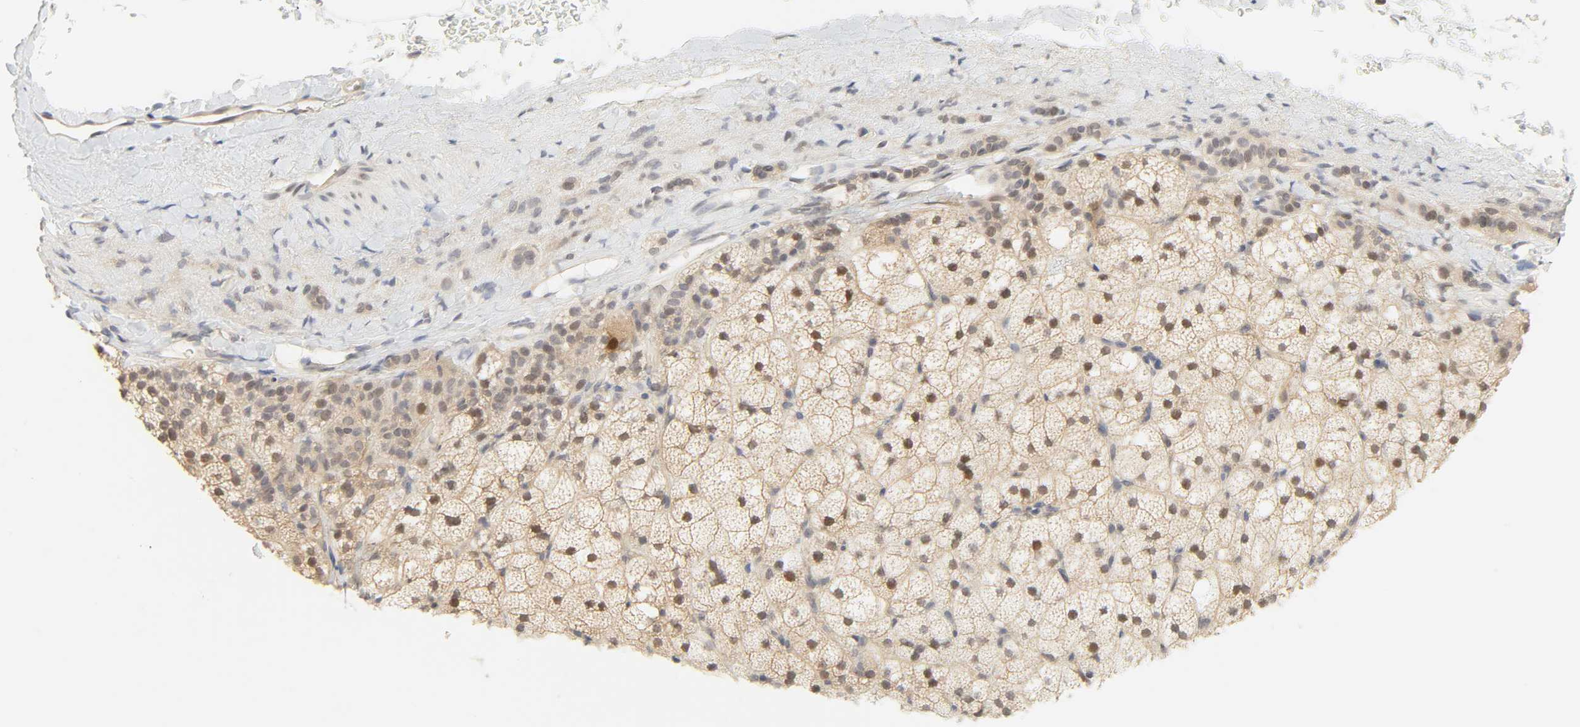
{"staining": {"intensity": "strong", "quantity": "<25%", "location": "cytoplasmic/membranous,nuclear"}, "tissue": "adrenal gland", "cell_type": "Glandular cells", "image_type": "normal", "snomed": [{"axis": "morphology", "description": "Normal tissue, NOS"}, {"axis": "topography", "description": "Adrenal gland"}], "caption": "DAB (3,3'-diaminobenzidine) immunohistochemical staining of benign human adrenal gland exhibits strong cytoplasmic/membranous,nuclear protein staining in about <25% of glandular cells. Using DAB (3,3'-diaminobenzidine) (brown) and hematoxylin (blue) stains, captured at high magnification using brightfield microscopy.", "gene": "ACSS2", "patient": {"sex": "male", "age": 35}}